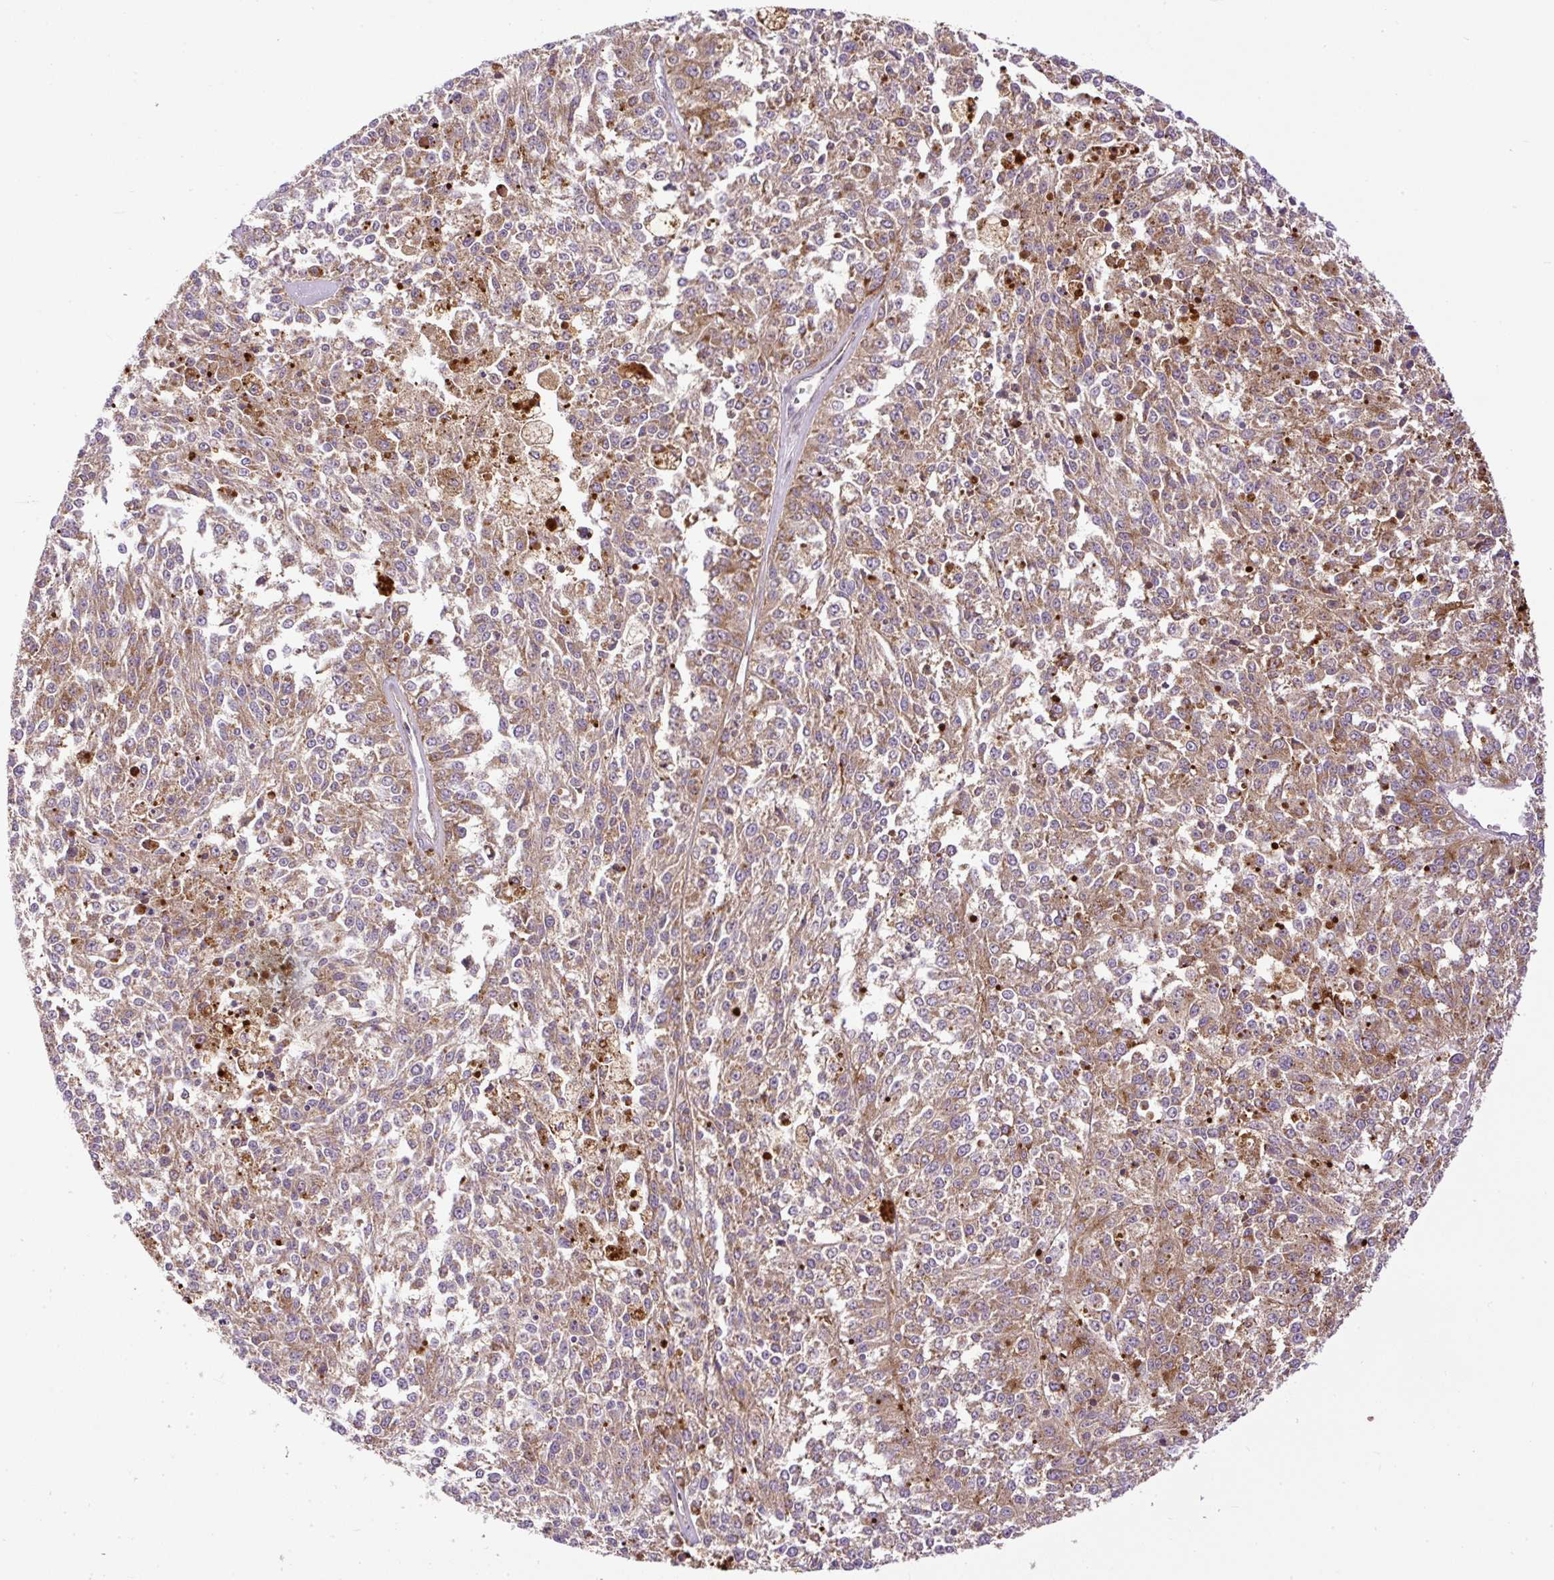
{"staining": {"intensity": "moderate", "quantity": ">75%", "location": "cytoplasmic/membranous"}, "tissue": "melanoma", "cell_type": "Tumor cells", "image_type": "cancer", "snomed": [{"axis": "morphology", "description": "Malignant melanoma, NOS"}, {"axis": "topography", "description": "Skin"}], "caption": "Immunohistochemistry histopathology image of neoplastic tissue: melanoma stained using immunohistochemistry (IHC) shows medium levels of moderate protein expression localized specifically in the cytoplasmic/membranous of tumor cells, appearing as a cytoplasmic/membranous brown color.", "gene": "ZNF547", "patient": {"sex": "female", "age": 64}}